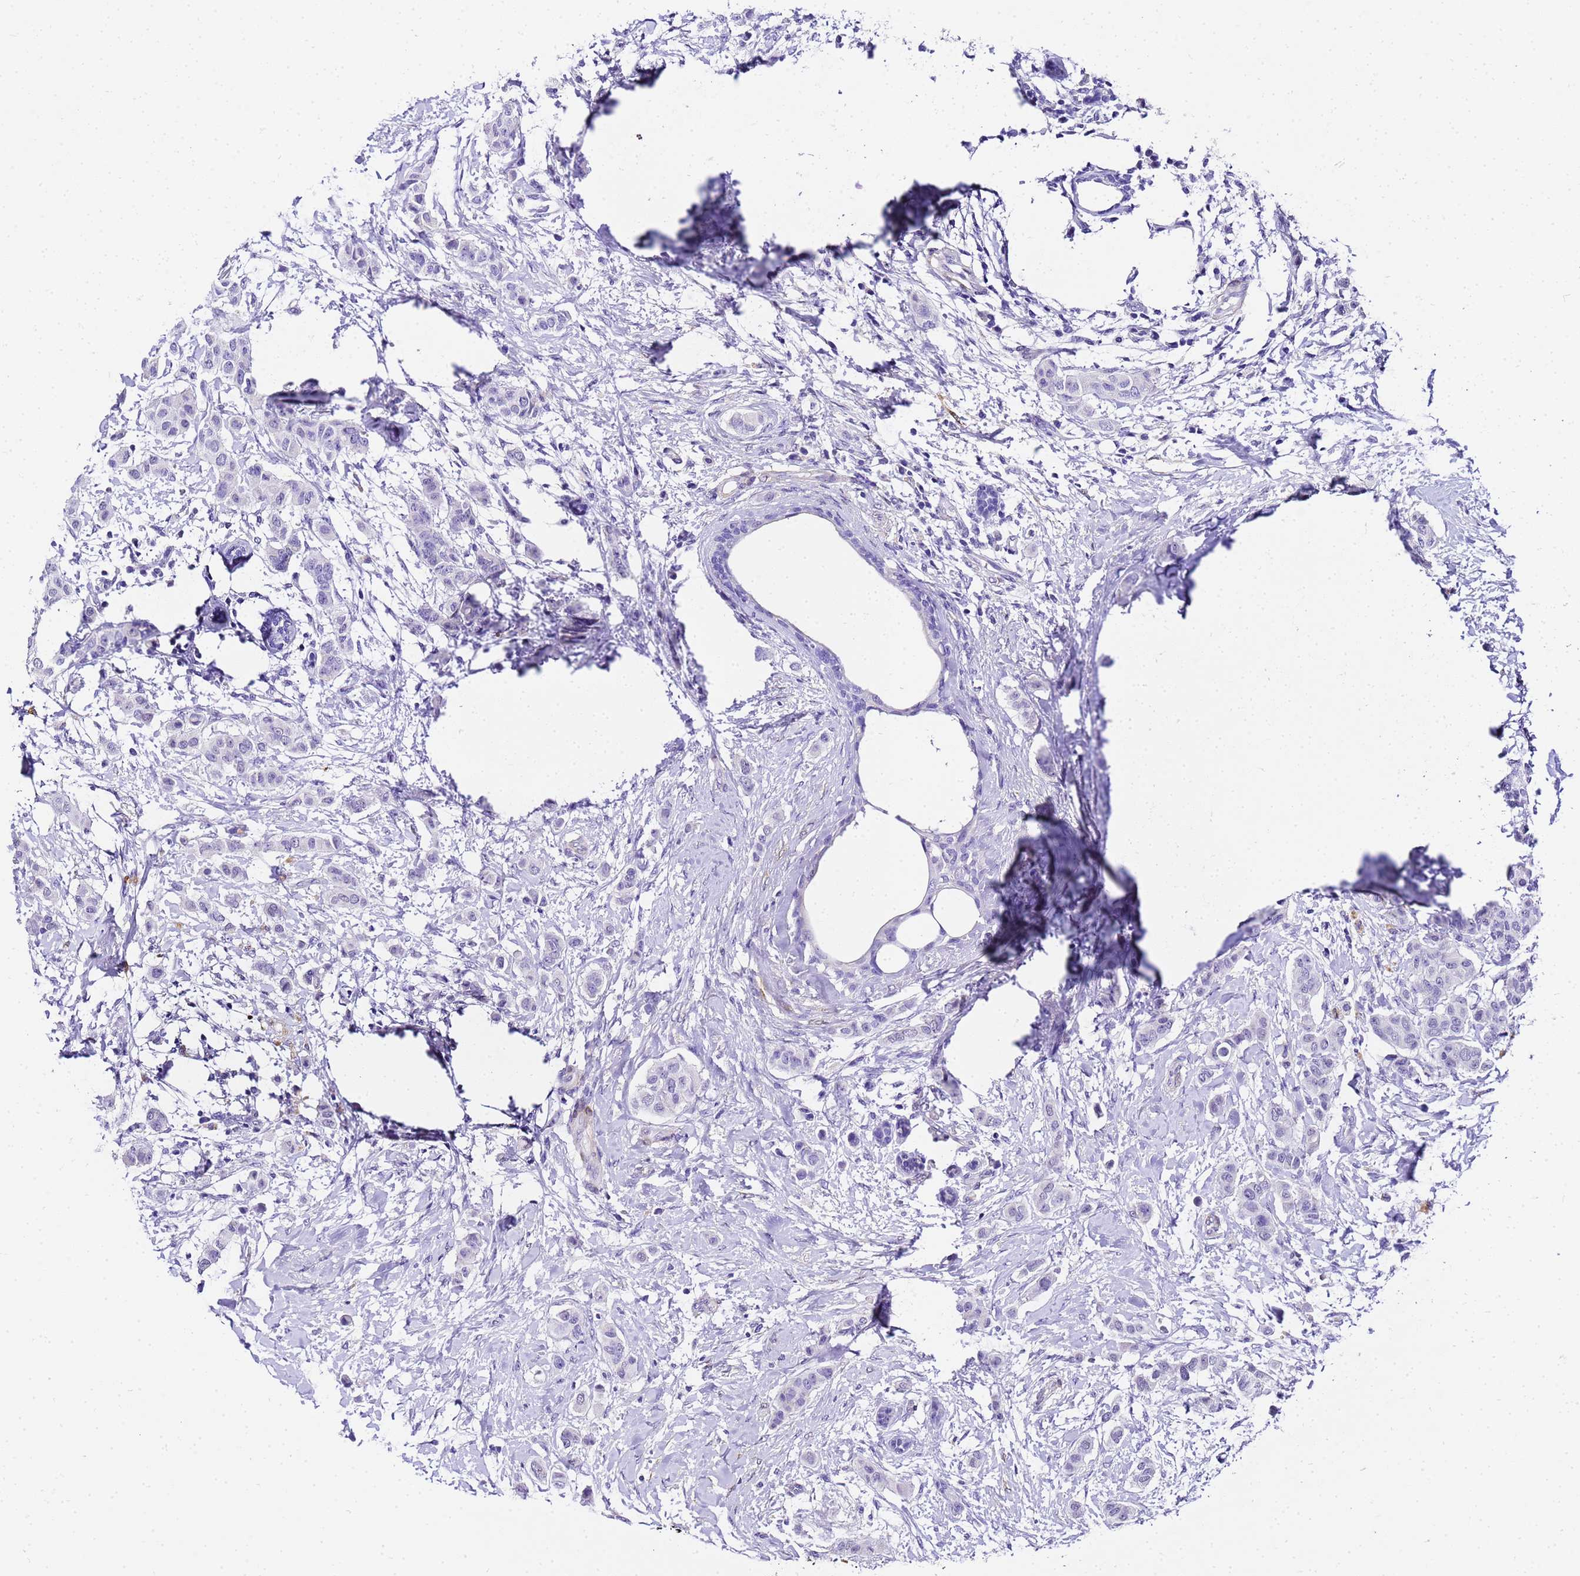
{"staining": {"intensity": "negative", "quantity": "none", "location": "none"}, "tissue": "breast cancer", "cell_type": "Tumor cells", "image_type": "cancer", "snomed": [{"axis": "morphology", "description": "Duct carcinoma"}, {"axis": "topography", "description": "Breast"}], "caption": "A micrograph of breast infiltrating ductal carcinoma stained for a protein exhibits no brown staining in tumor cells.", "gene": "HSPB6", "patient": {"sex": "female", "age": 40}}